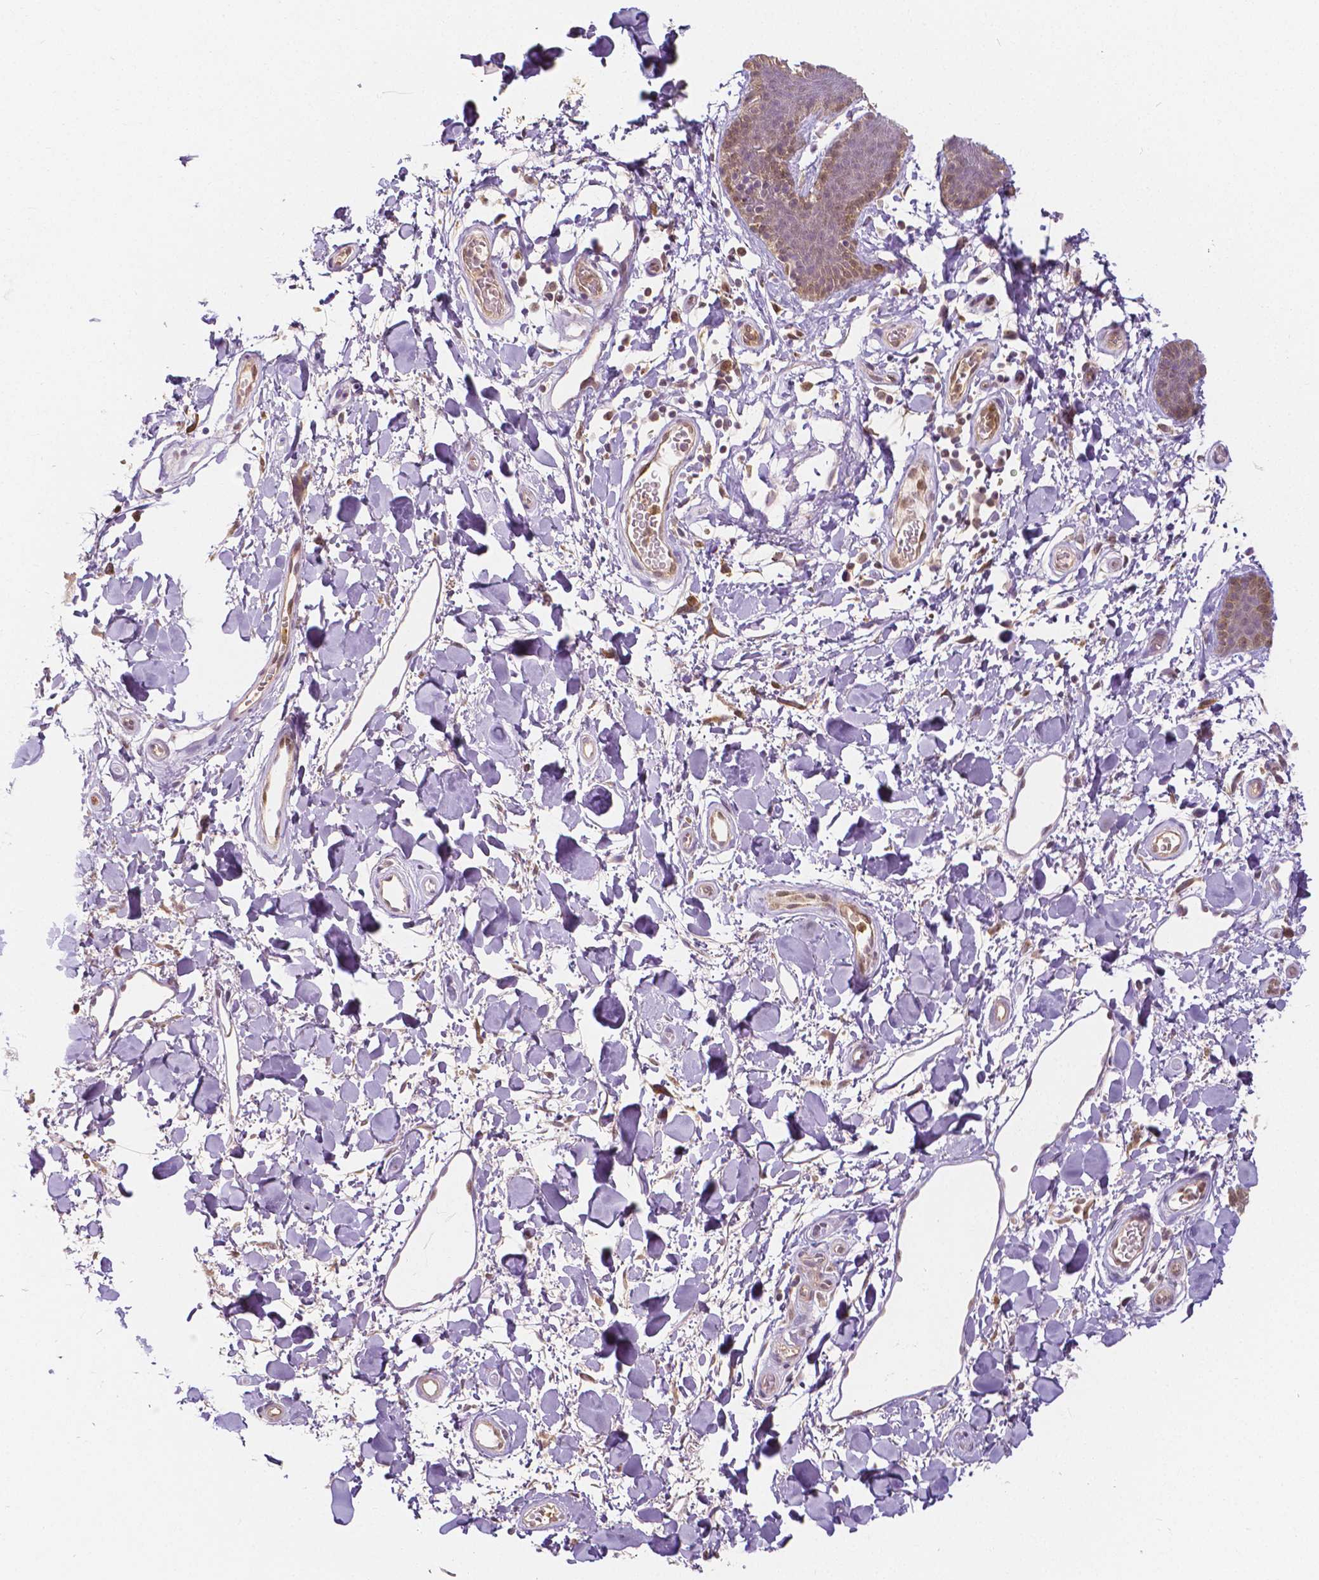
{"staining": {"intensity": "moderate", "quantity": "25%-75%", "location": "cytoplasmic/membranous,nuclear"}, "tissue": "skin", "cell_type": "Epidermal cells", "image_type": "normal", "snomed": [{"axis": "morphology", "description": "Normal tissue, NOS"}, {"axis": "topography", "description": "Anal"}], "caption": "Epidermal cells display medium levels of moderate cytoplasmic/membranous,nuclear staining in about 25%-75% of cells in normal skin. The protein is stained brown, and the nuclei are stained in blue (DAB (3,3'-diaminobenzidine) IHC with brightfield microscopy, high magnification).", "gene": "NAPRT", "patient": {"sex": "male", "age": 53}}